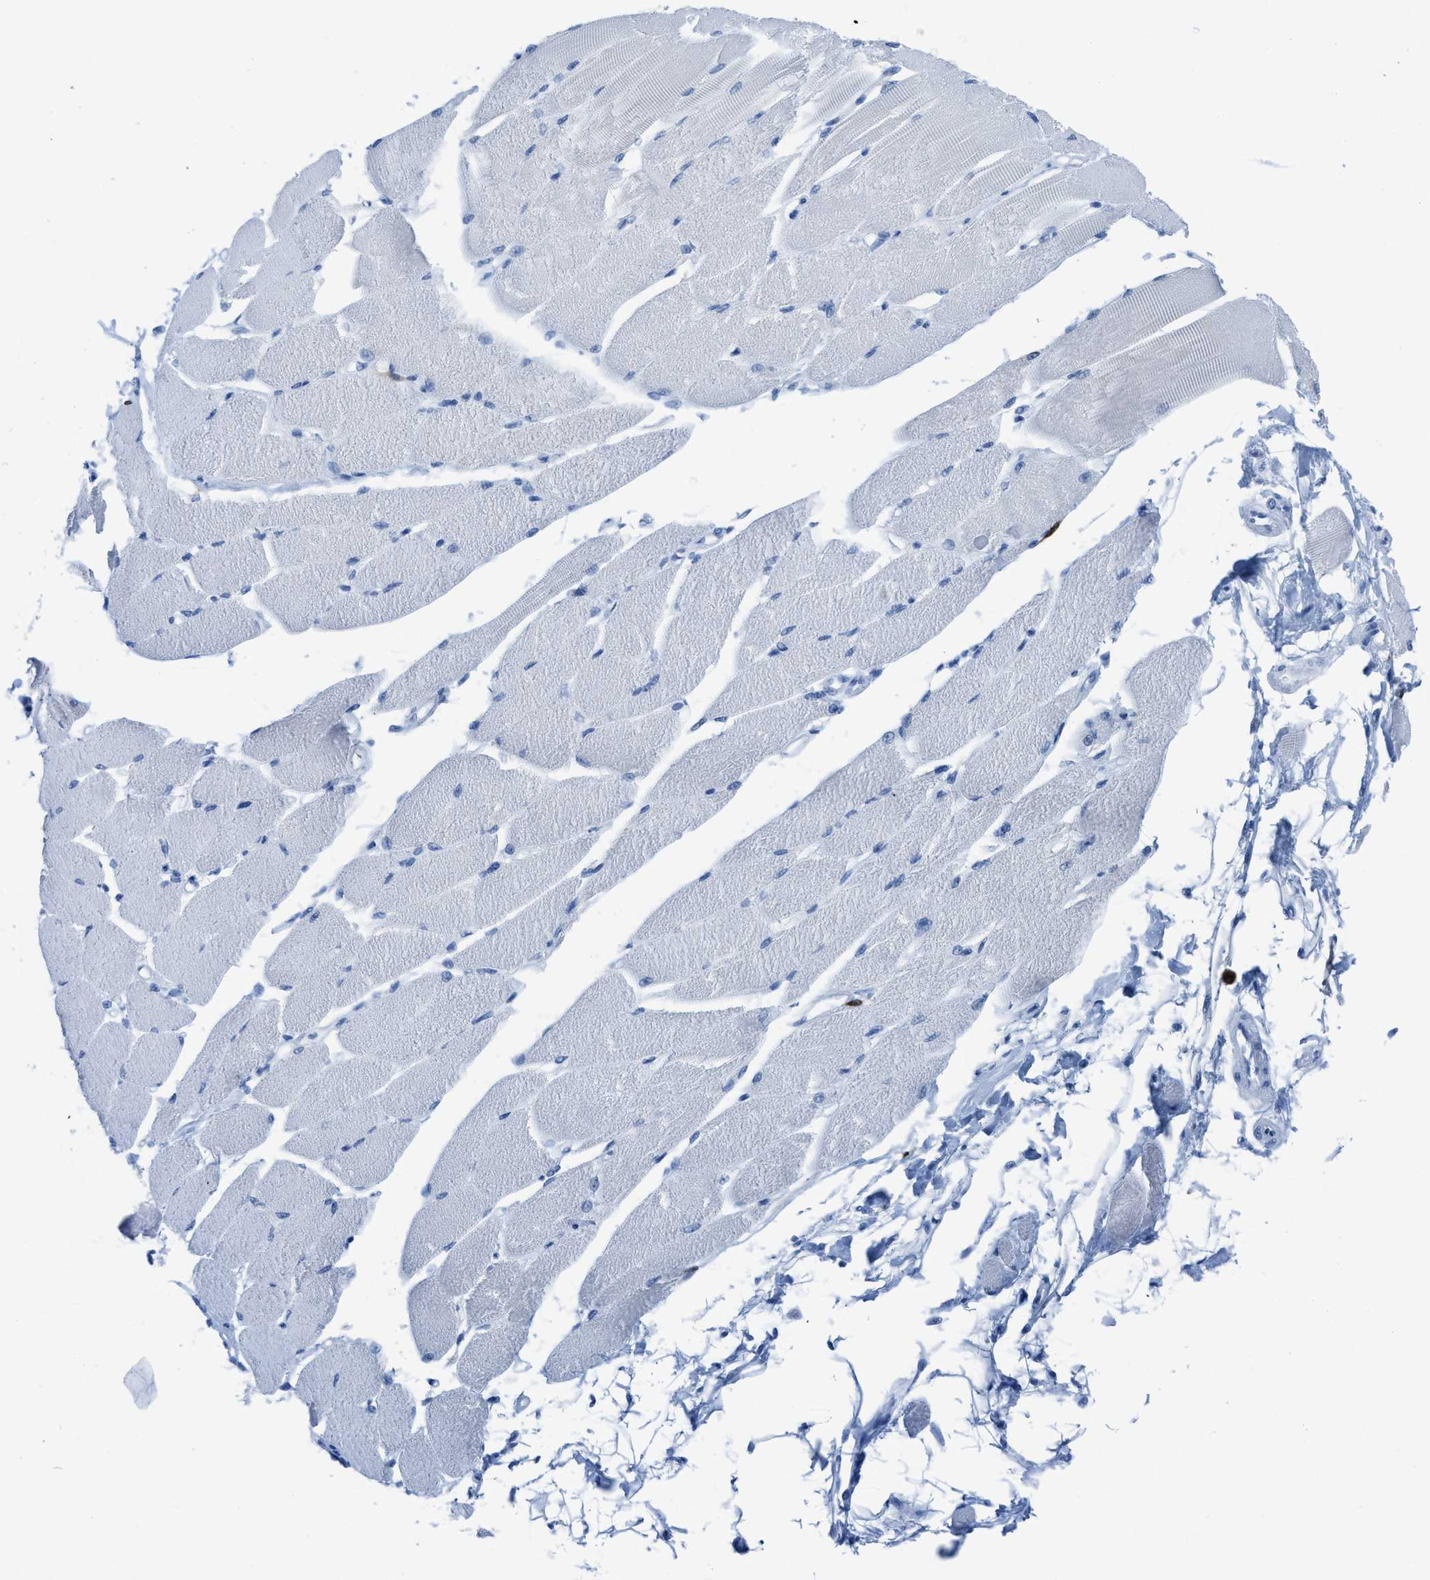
{"staining": {"intensity": "negative", "quantity": "none", "location": "none"}, "tissue": "skeletal muscle", "cell_type": "Myocytes", "image_type": "normal", "snomed": [{"axis": "morphology", "description": "Normal tissue, NOS"}, {"axis": "topography", "description": "Skeletal muscle"}, {"axis": "topography", "description": "Peripheral nerve tissue"}], "caption": "Immunohistochemistry (IHC) photomicrograph of benign skeletal muscle: skeletal muscle stained with DAB (3,3'-diaminobenzidine) exhibits no significant protein staining in myocytes. (DAB IHC visualized using brightfield microscopy, high magnification).", "gene": "CDKN2A", "patient": {"sex": "female", "age": 84}}